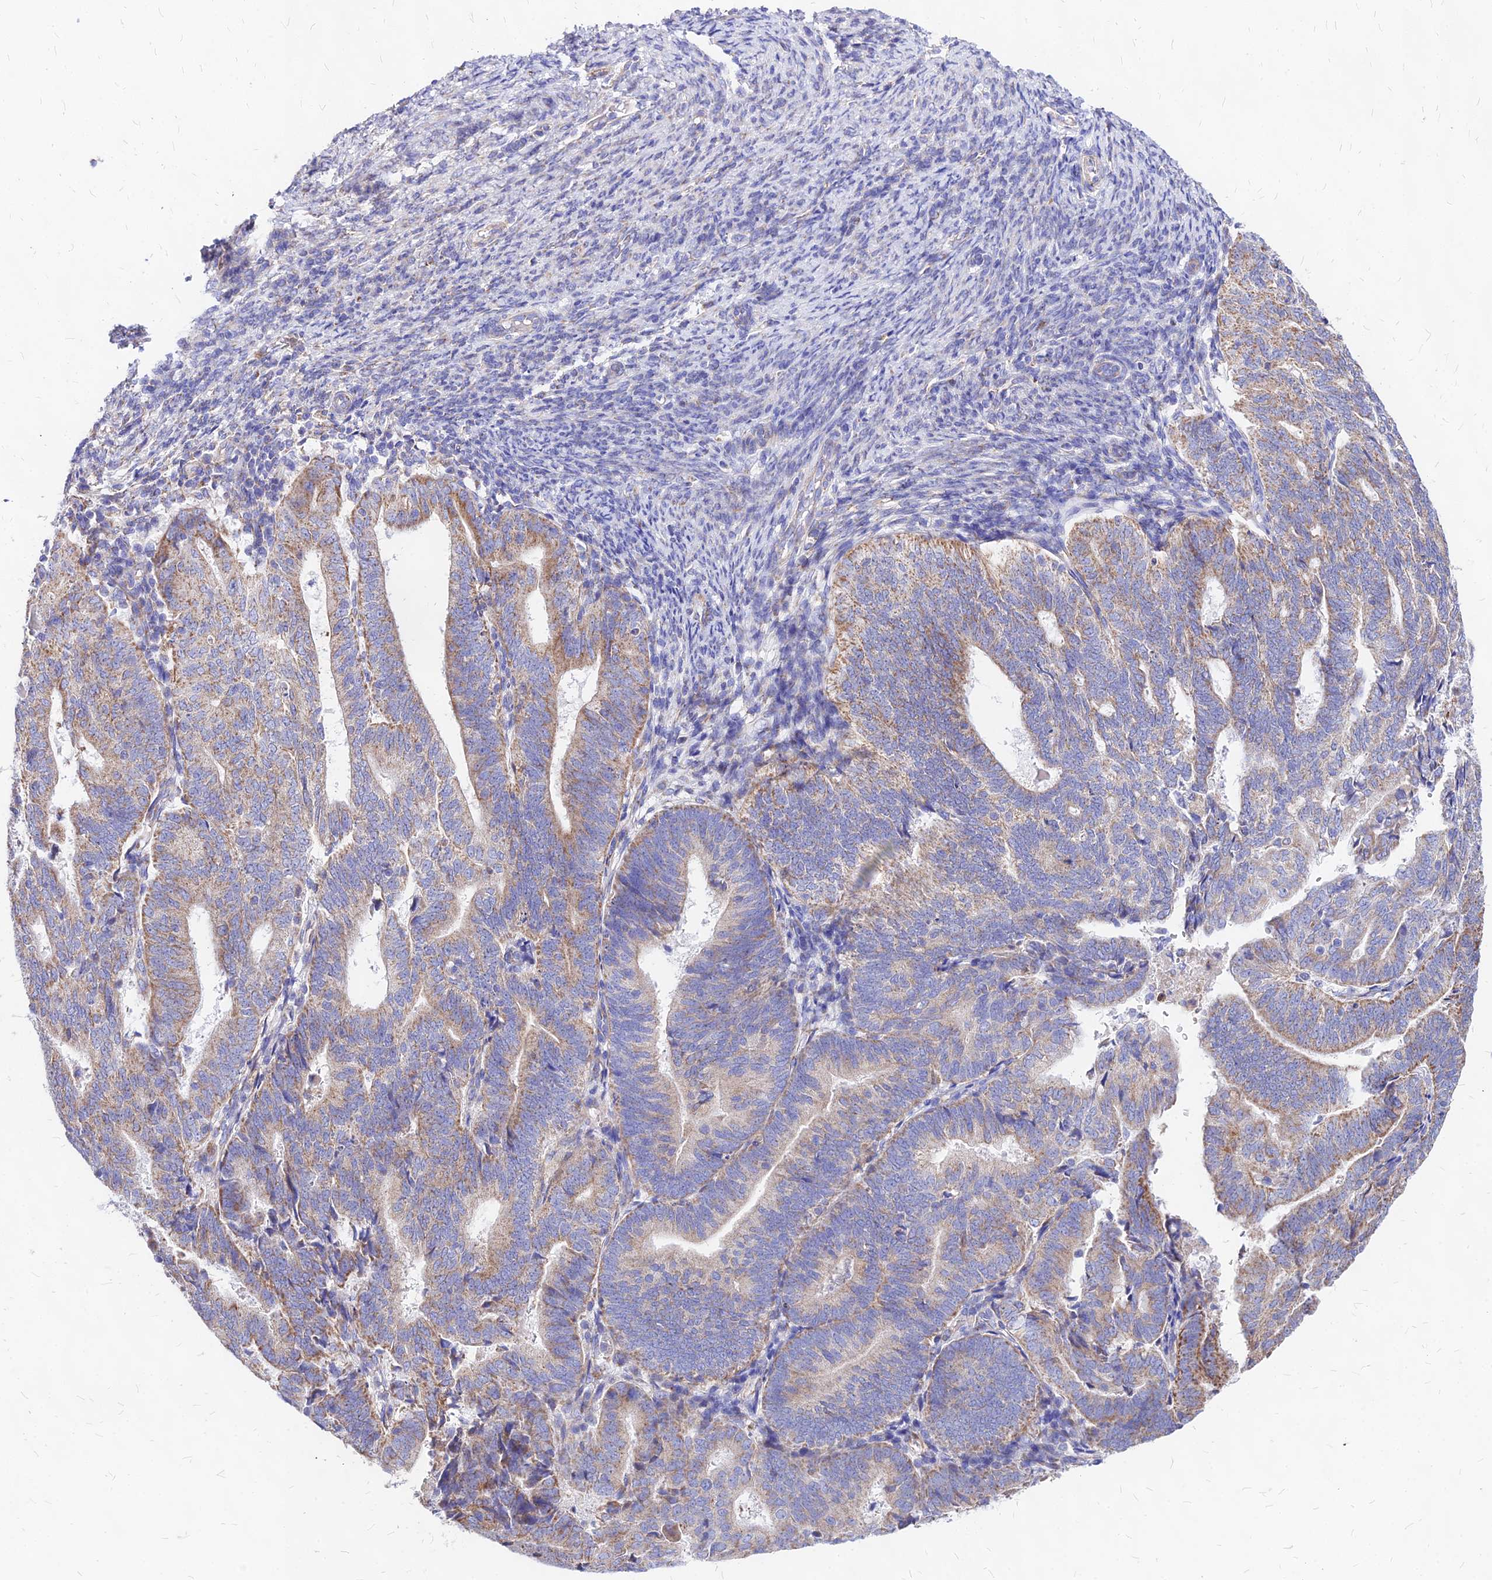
{"staining": {"intensity": "moderate", "quantity": "25%-75%", "location": "cytoplasmic/membranous"}, "tissue": "endometrial cancer", "cell_type": "Tumor cells", "image_type": "cancer", "snomed": [{"axis": "morphology", "description": "Adenocarcinoma, NOS"}, {"axis": "topography", "description": "Endometrium"}], "caption": "Adenocarcinoma (endometrial) stained for a protein demonstrates moderate cytoplasmic/membranous positivity in tumor cells.", "gene": "MRPL3", "patient": {"sex": "female", "age": 70}}